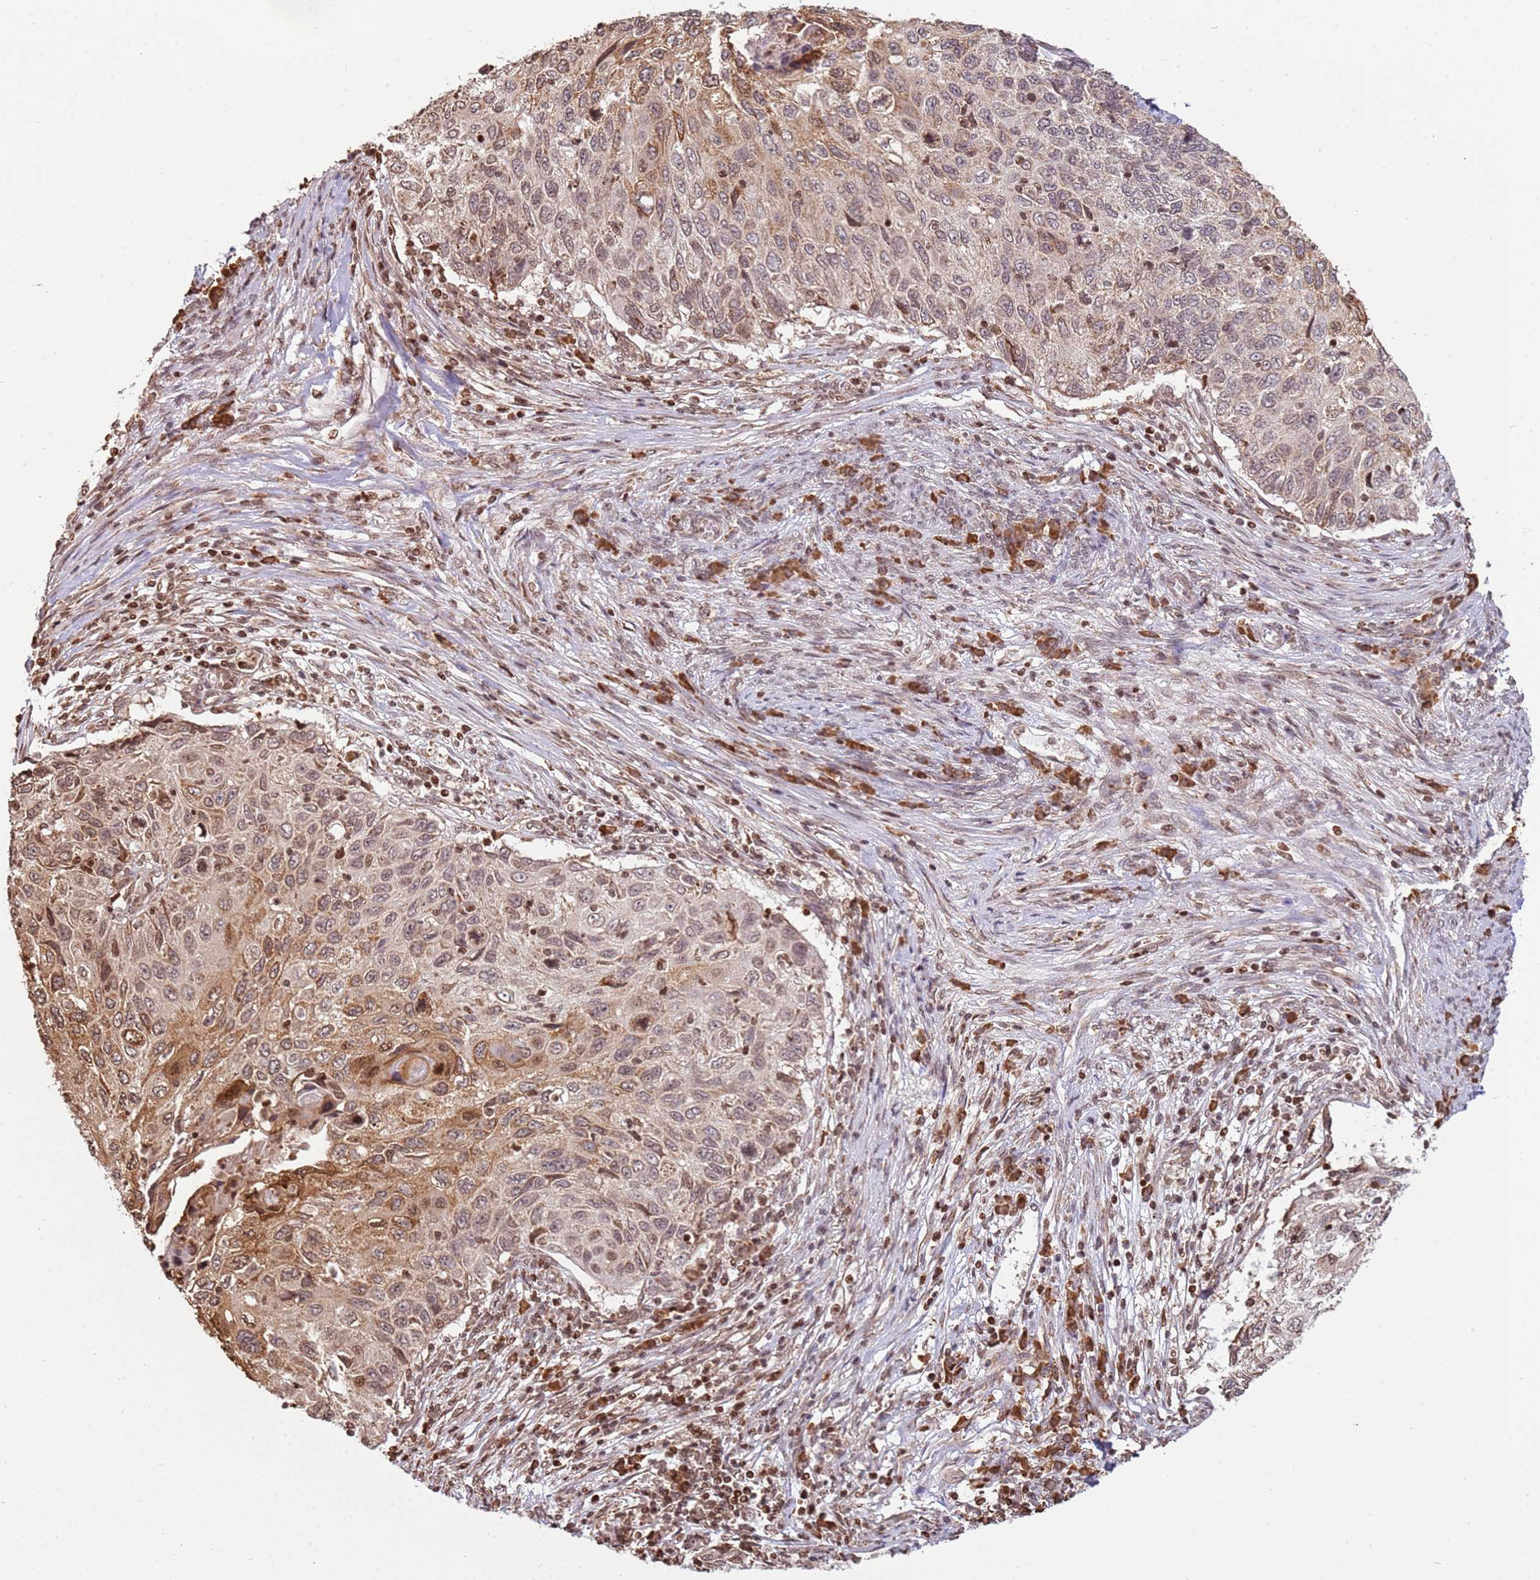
{"staining": {"intensity": "moderate", "quantity": ">75%", "location": "cytoplasmic/membranous,nuclear"}, "tissue": "cervical cancer", "cell_type": "Tumor cells", "image_type": "cancer", "snomed": [{"axis": "morphology", "description": "Squamous cell carcinoma, NOS"}, {"axis": "topography", "description": "Cervix"}], "caption": "The image displays a brown stain indicating the presence of a protein in the cytoplasmic/membranous and nuclear of tumor cells in cervical squamous cell carcinoma.", "gene": "SCAF1", "patient": {"sex": "female", "age": 70}}